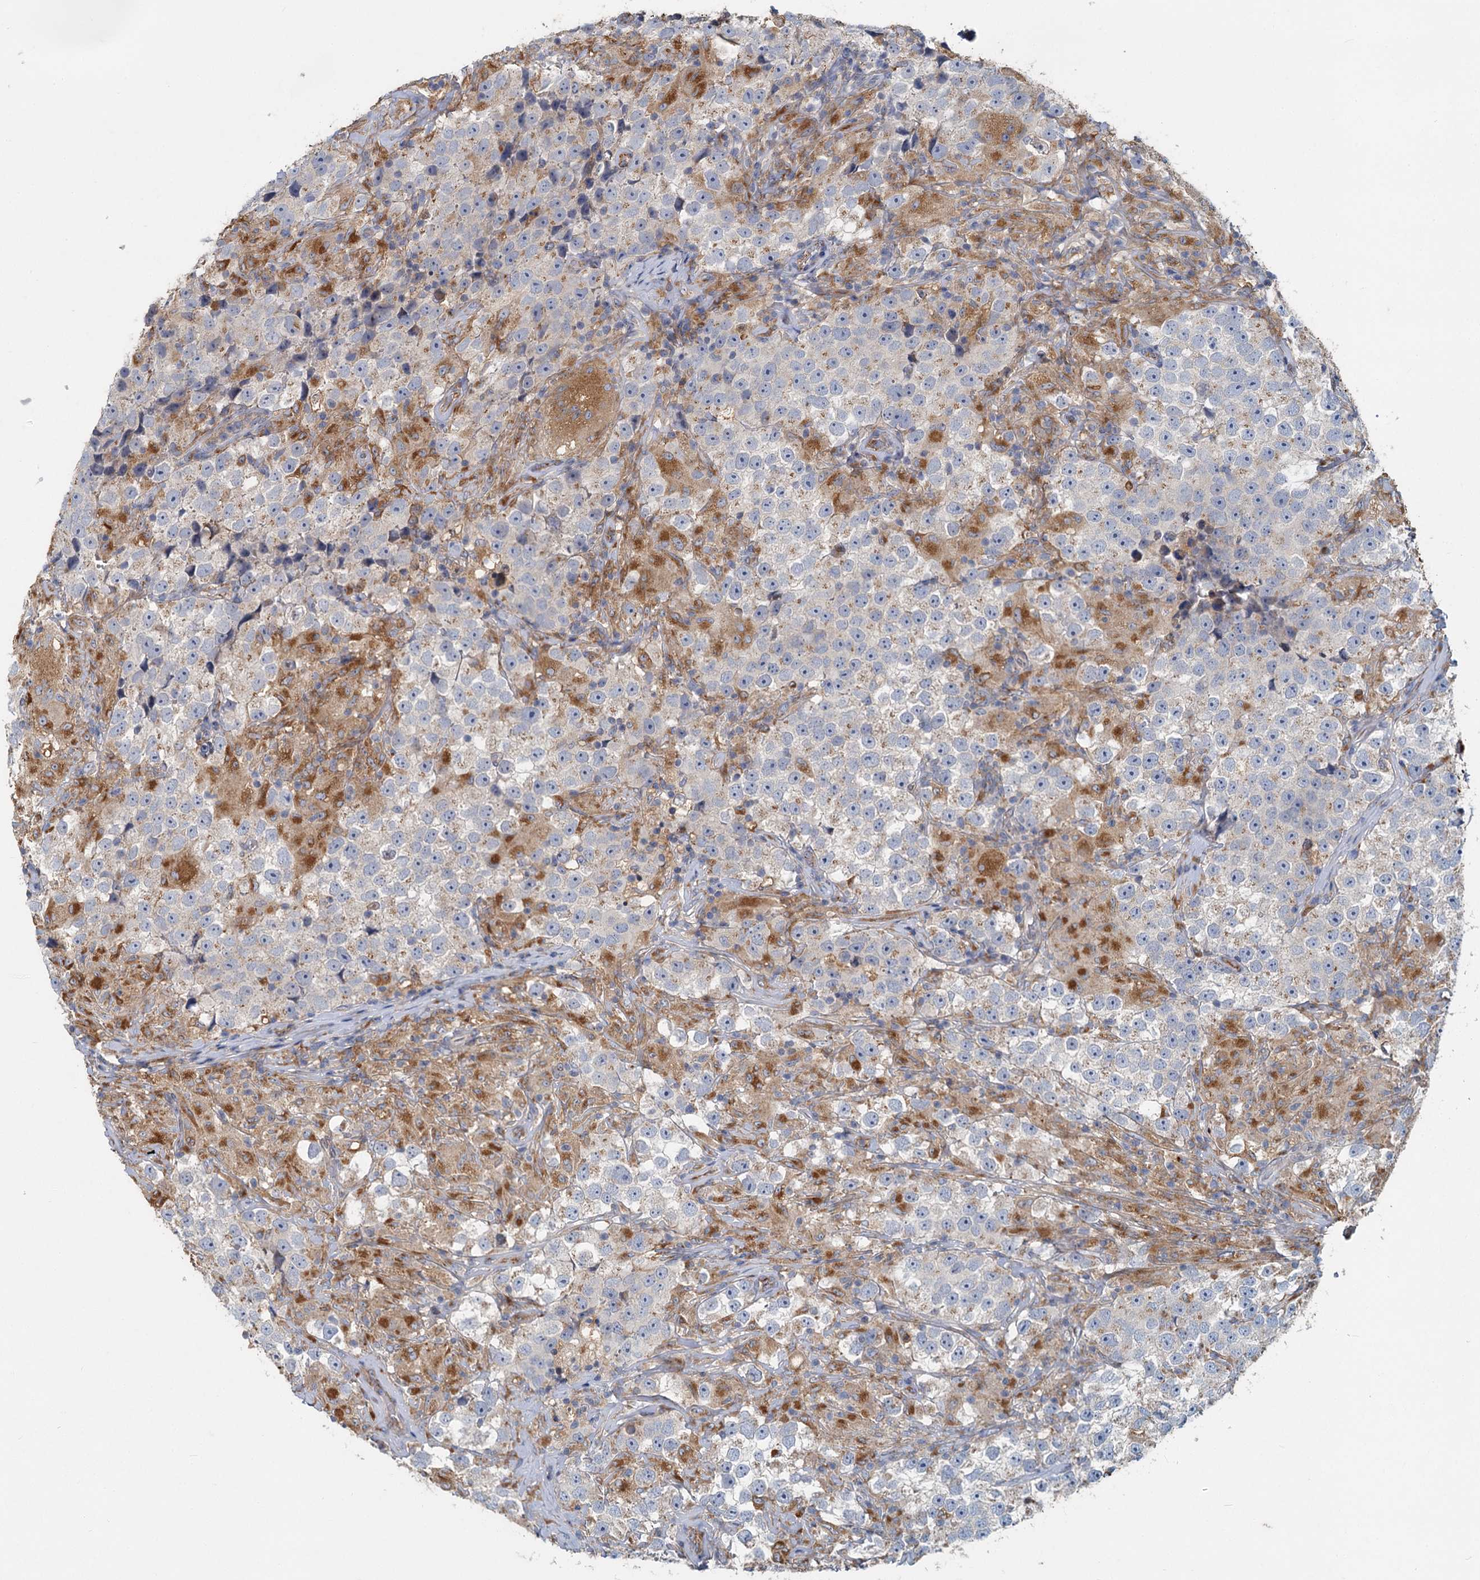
{"staining": {"intensity": "negative", "quantity": "none", "location": "none"}, "tissue": "testis cancer", "cell_type": "Tumor cells", "image_type": "cancer", "snomed": [{"axis": "morphology", "description": "Seminoma, NOS"}, {"axis": "topography", "description": "Testis"}], "caption": "DAB (3,3'-diaminobenzidine) immunohistochemical staining of human testis seminoma shows no significant expression in tumor cells.", "gene": "ADCY2", "patient": {"sex": "male", "age": 46}}